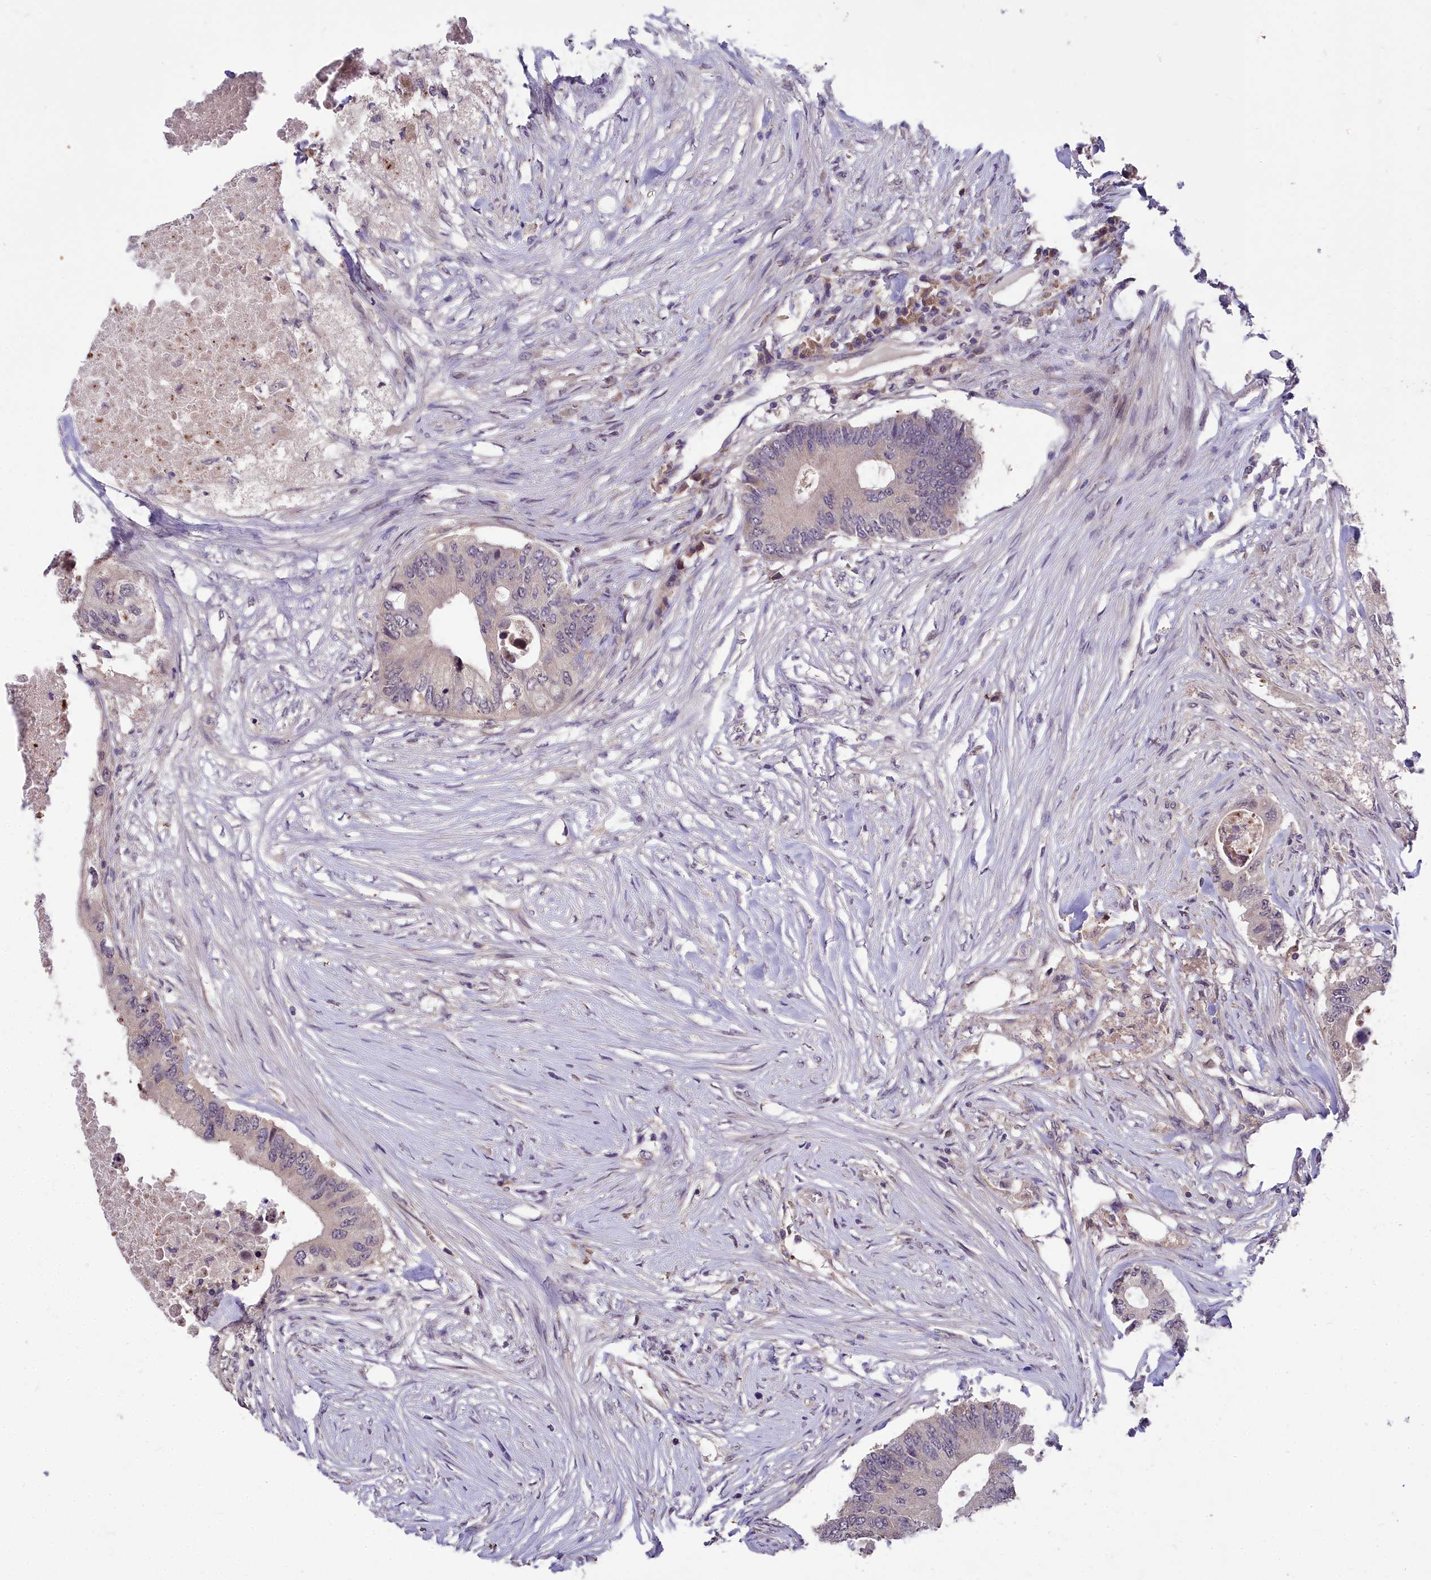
{"staining": {"intensity": "negative", "quantity": "none", "location": "none"}, "tissue": "colorectal cancer", "cell_type": "Tumor cells", "image_type": "cancer", "snomed": [{"axis": "morphology", "description": "Adenocarcinoma, NOS"}, {"axis": "topography", "description": "Colon"}], "caption": "This is a photomicrograph of IHC staining of adenocarcinoma (colorectal), which shows no positivity in tumor cells.", "gene": "ZNF333", "patient": {"sex": "male", "age": 71}}